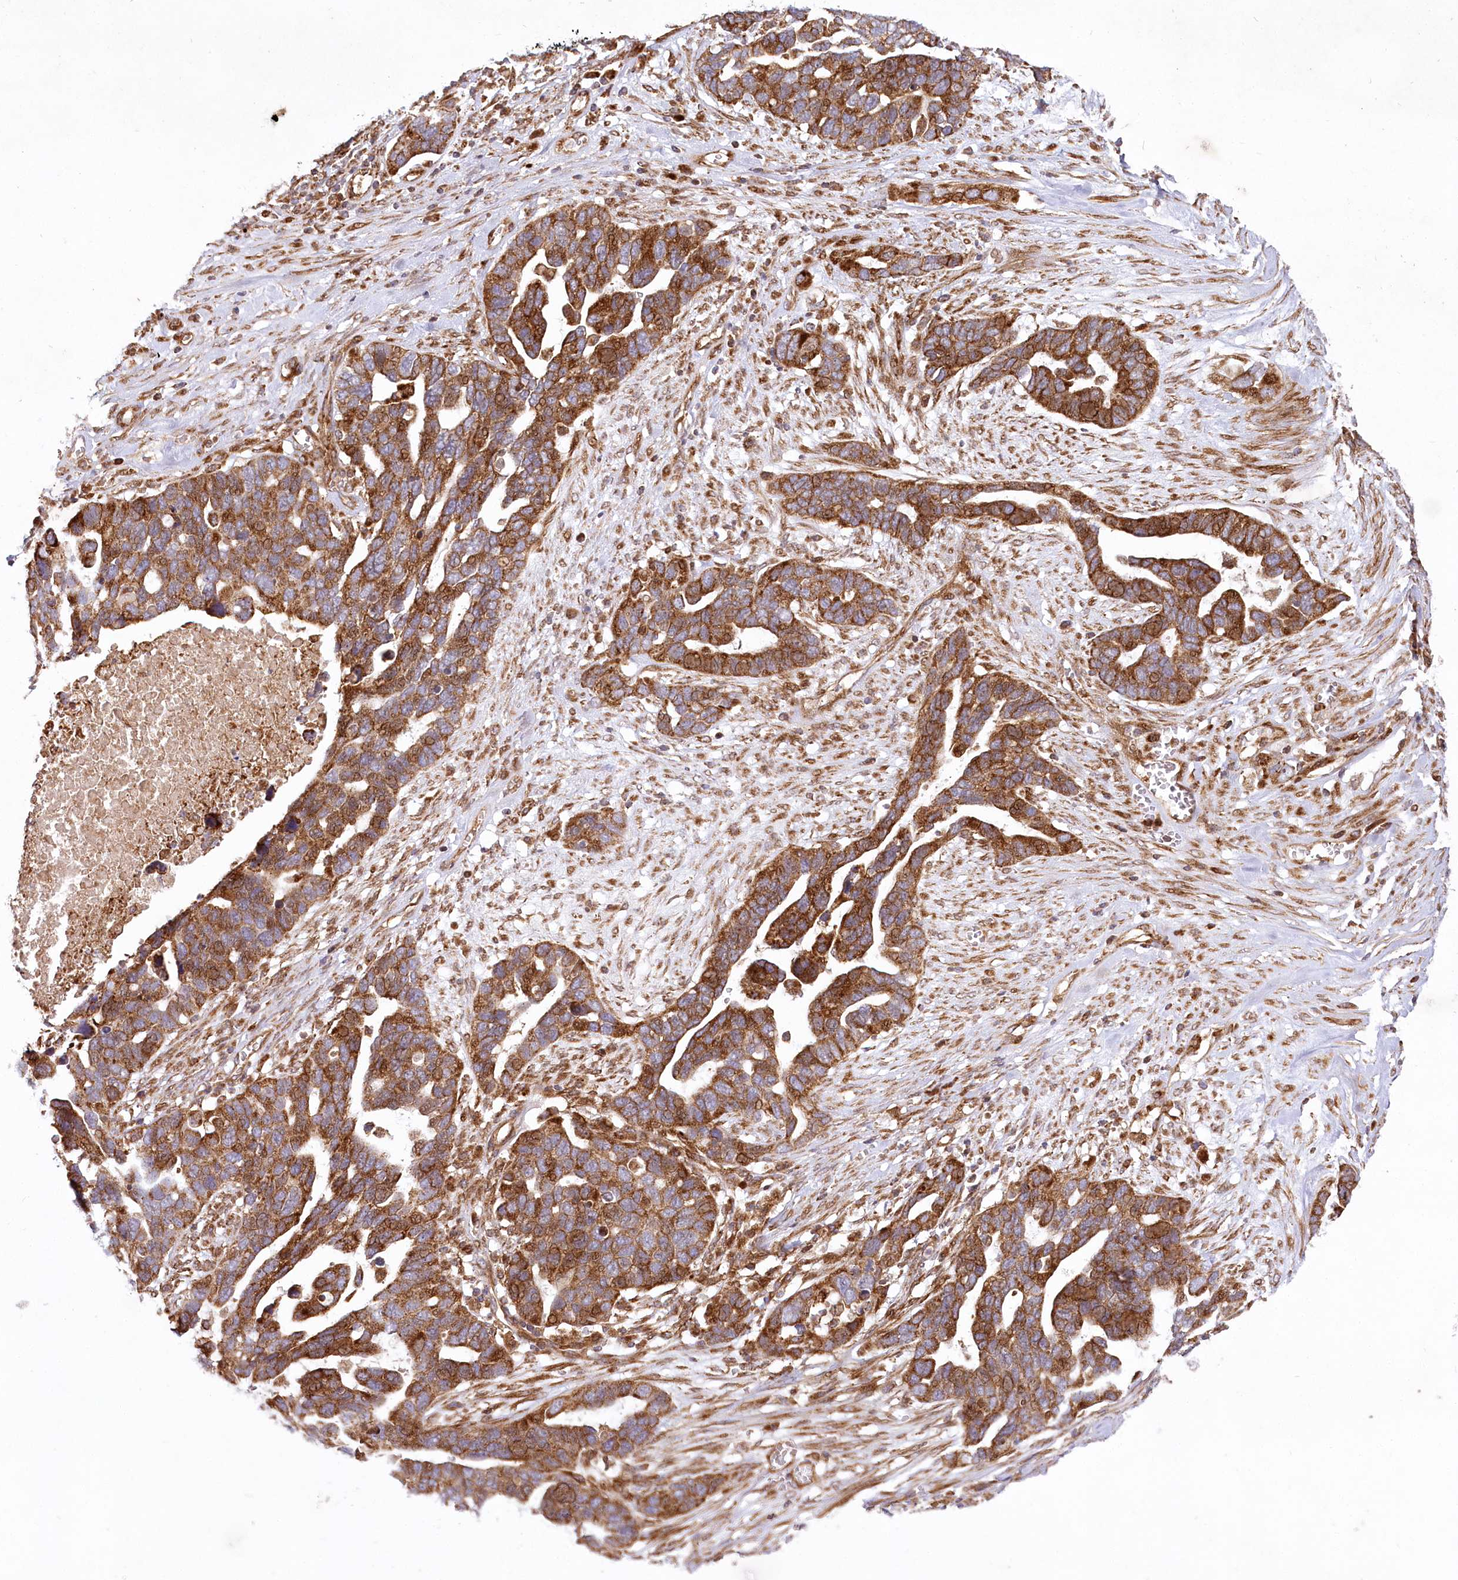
{"staining": {"intensity": "strong", "quantity": ">75%", "location": "cytoplasmic/membranous"}, "tissue": "ovarian cancer", "cell_type": "Tumor cells", "image_type": "cancer", "snomed": [{"axis": "morphology", "description": "Cystadenocarcinoma, serous, NOS"}, {"axis": "topography", "description": "Ovary"}], "caption": "Human serous cystadenocarcinoma (ovarian) stained for a protein (brown) reveals strong cytoplasmic/membranous positive staining in about >75% of tumor cells.", "gene": "PSTK", "patient": {"sex": "female", "age": 54}}